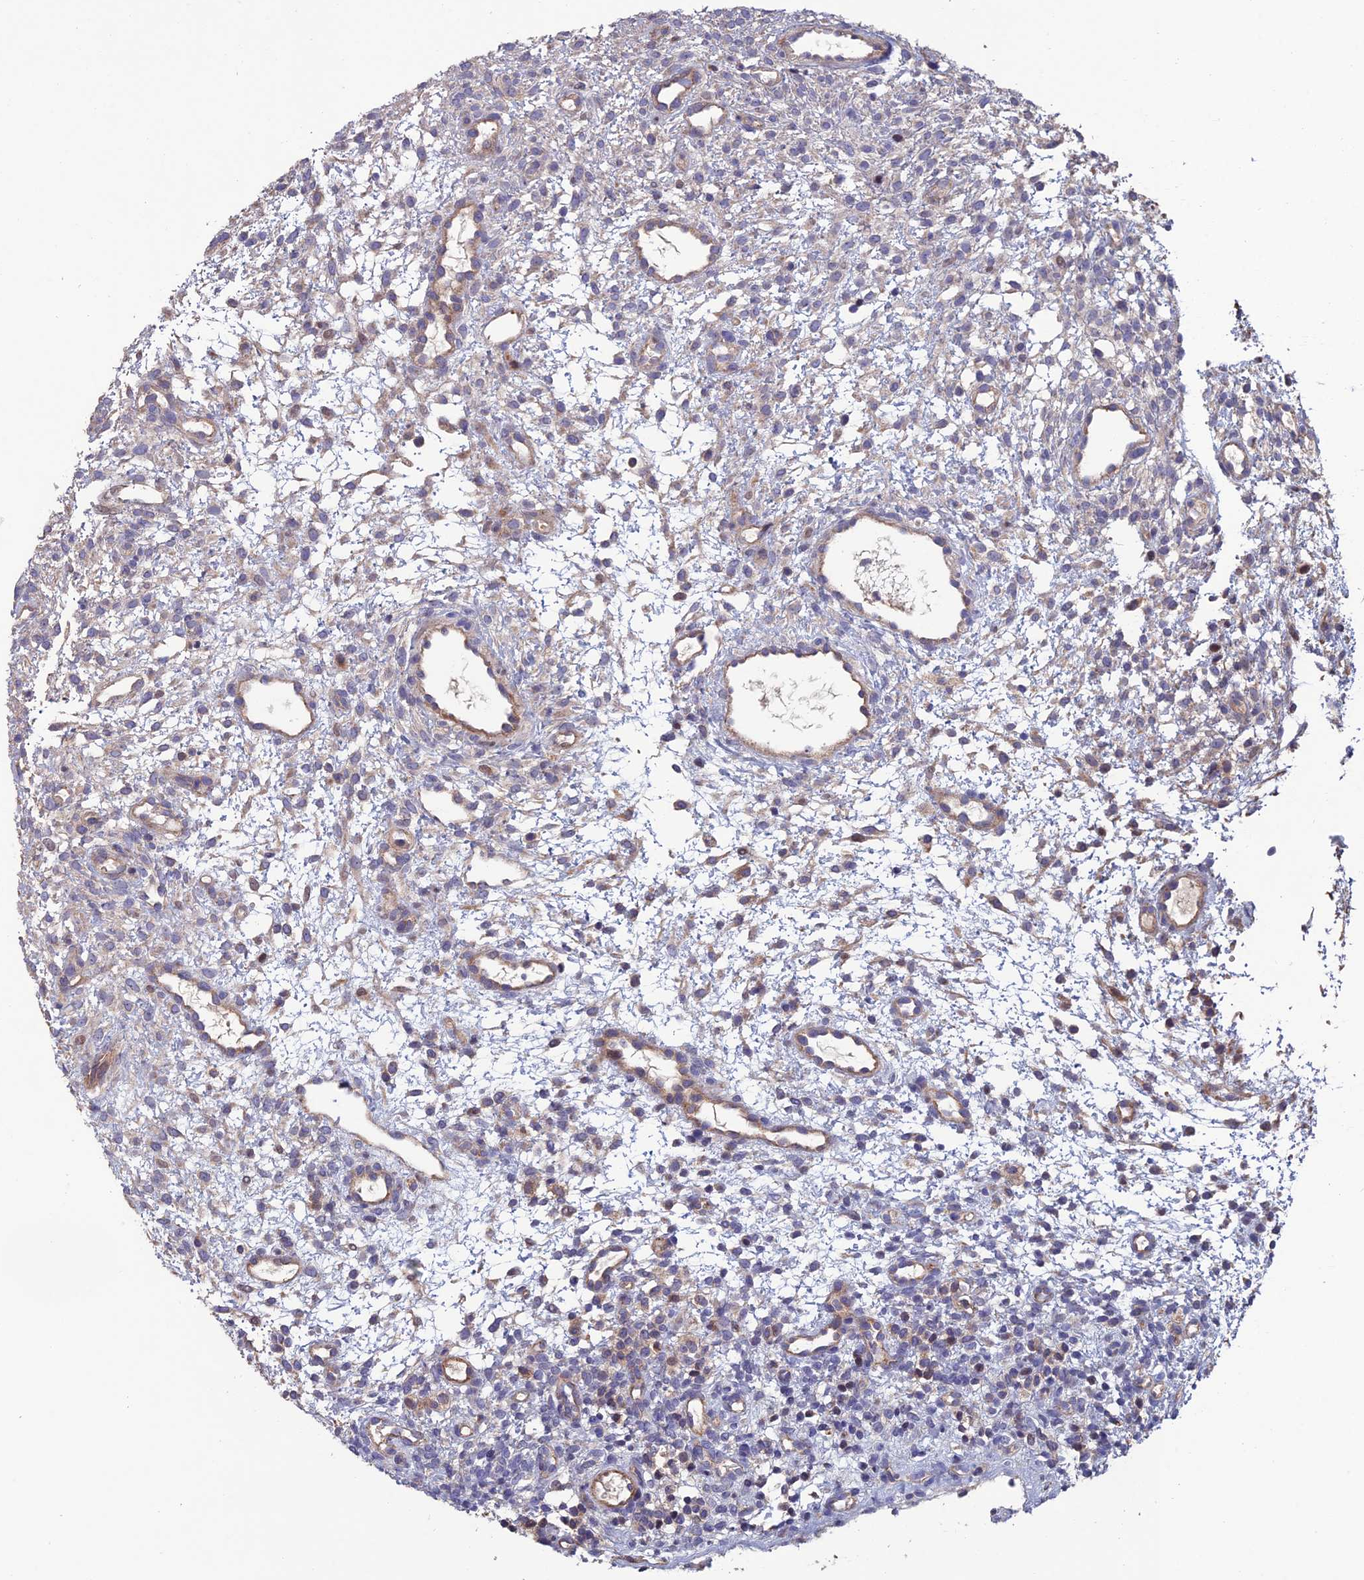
{"staining": {"intensity": "weak", "quantity": "25%-75%", "location": "cytoplasmic/membranous"}, "tissue": "ovary", "cell_type": "Follicle cells", "image_type": "normal", "snomed": [{"axis": "morphology", "description": "Normal tissue, NOS"}, {"axis": "morphology", "description": "Cyst, NOS"}, {"axis": "topography", "description": "Ovary"}], "caption": "Protein expression analysis of unremarkable human ovary reveals weak cytoplasmic/membranous staining in approximately 25%-75% of follicle cells. (DAB (3,3'-diaminobenzidine) IHC with brightfield microscopy, high magnification).", "gene": "USP37", "patient": {"sex": "female", "age": 18}}